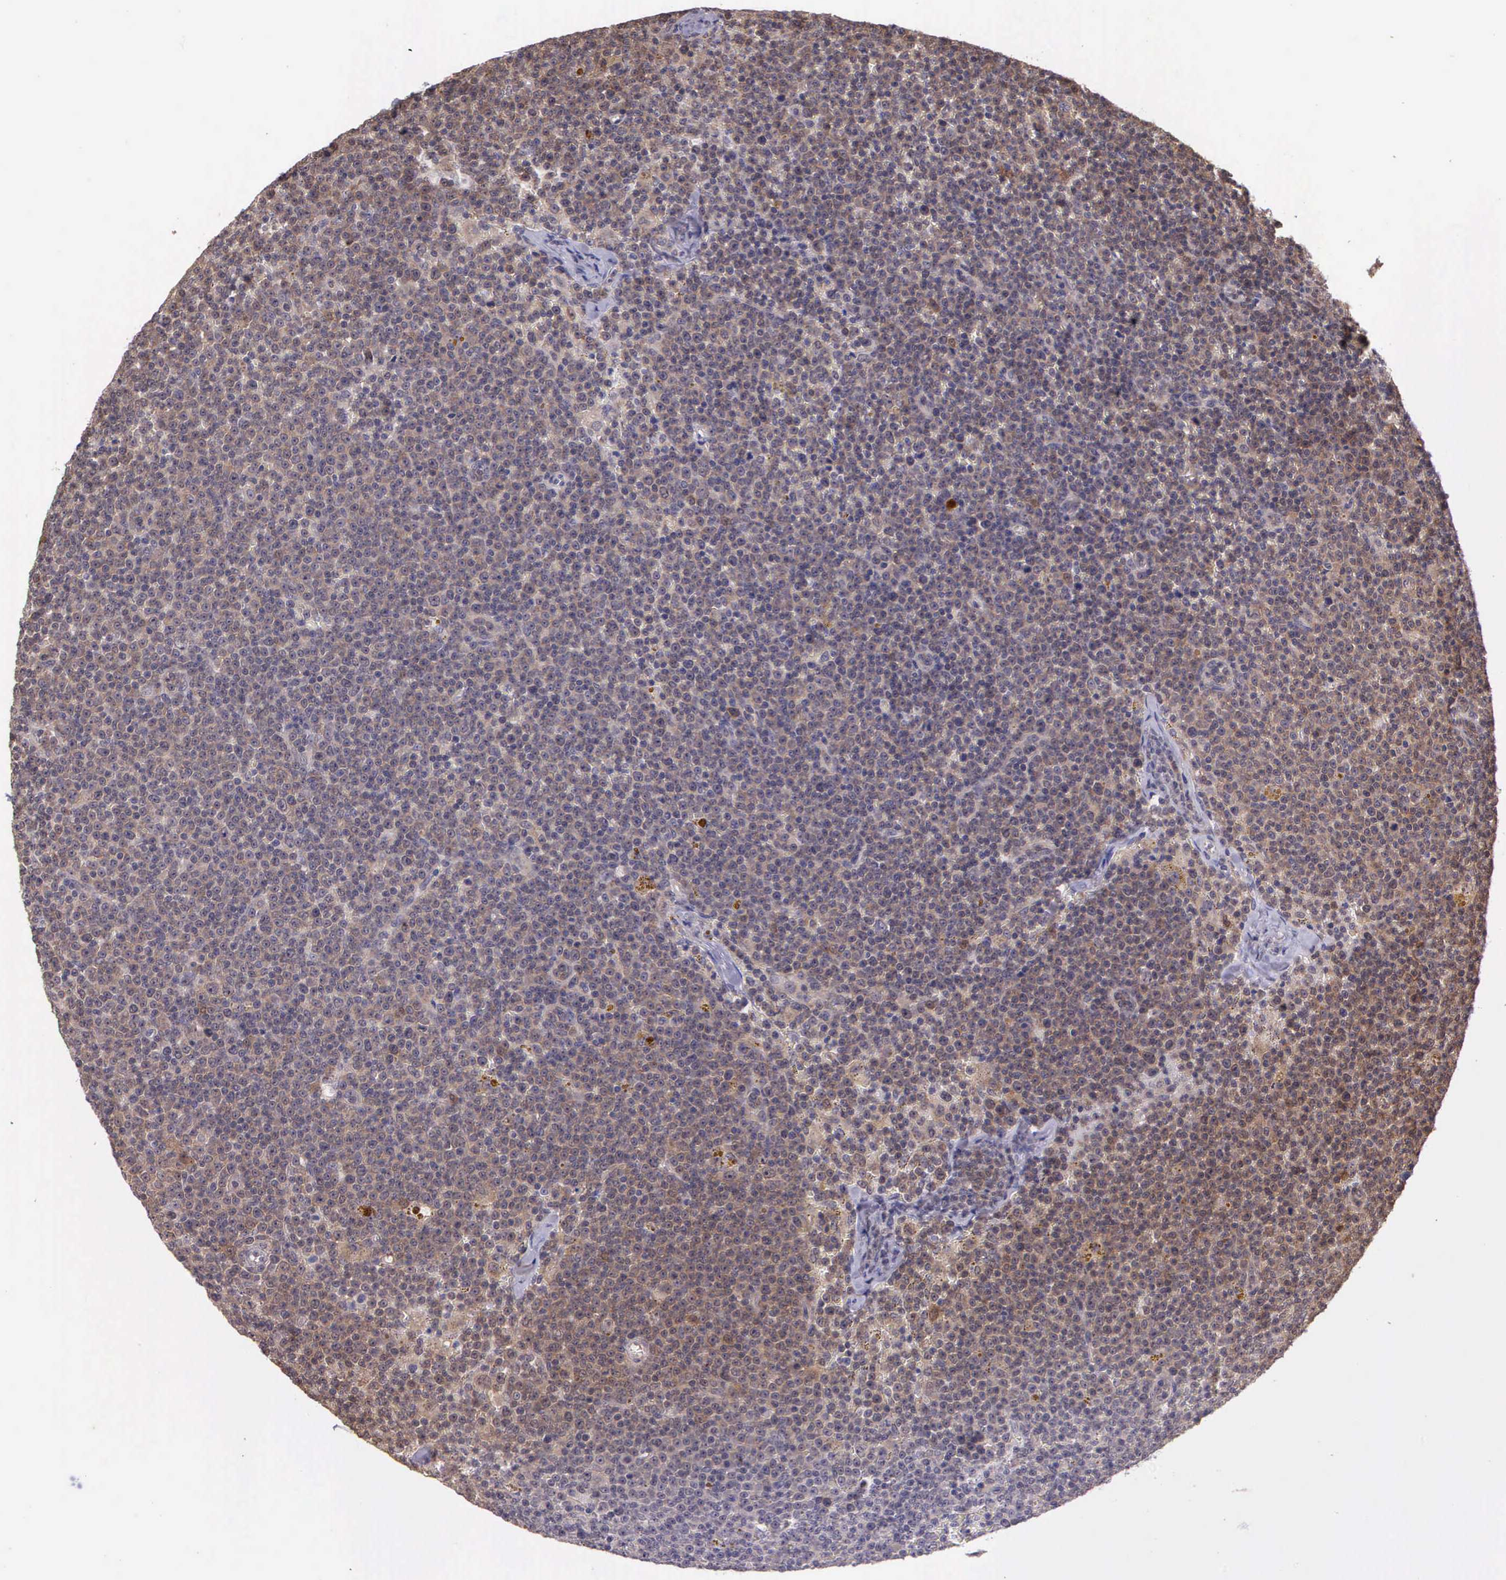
{"staining": {"intensity": "negative", "quantity": "none", "location": "none"}, "tissue": "lymphoma", "cell_type": "Tumor cells", "image_type": "cancer", "snomed": [{"axis": "morphology", "description": "Malignant lymphoma, non-Hodgkin's type, Low grade"}, {"axis": "topography", "description": "Lymph node"}], "caption": "Immunohistochemical staining of human lymphoma demonstrates no significant positivity in tumor cells. (Brightfield microscopy of DAB (3,3'-diaminobenzidine) immunohistochemistry at high magnification).", "gene": "IGBP1", "patient": {"sex": "male", "age": 50}}